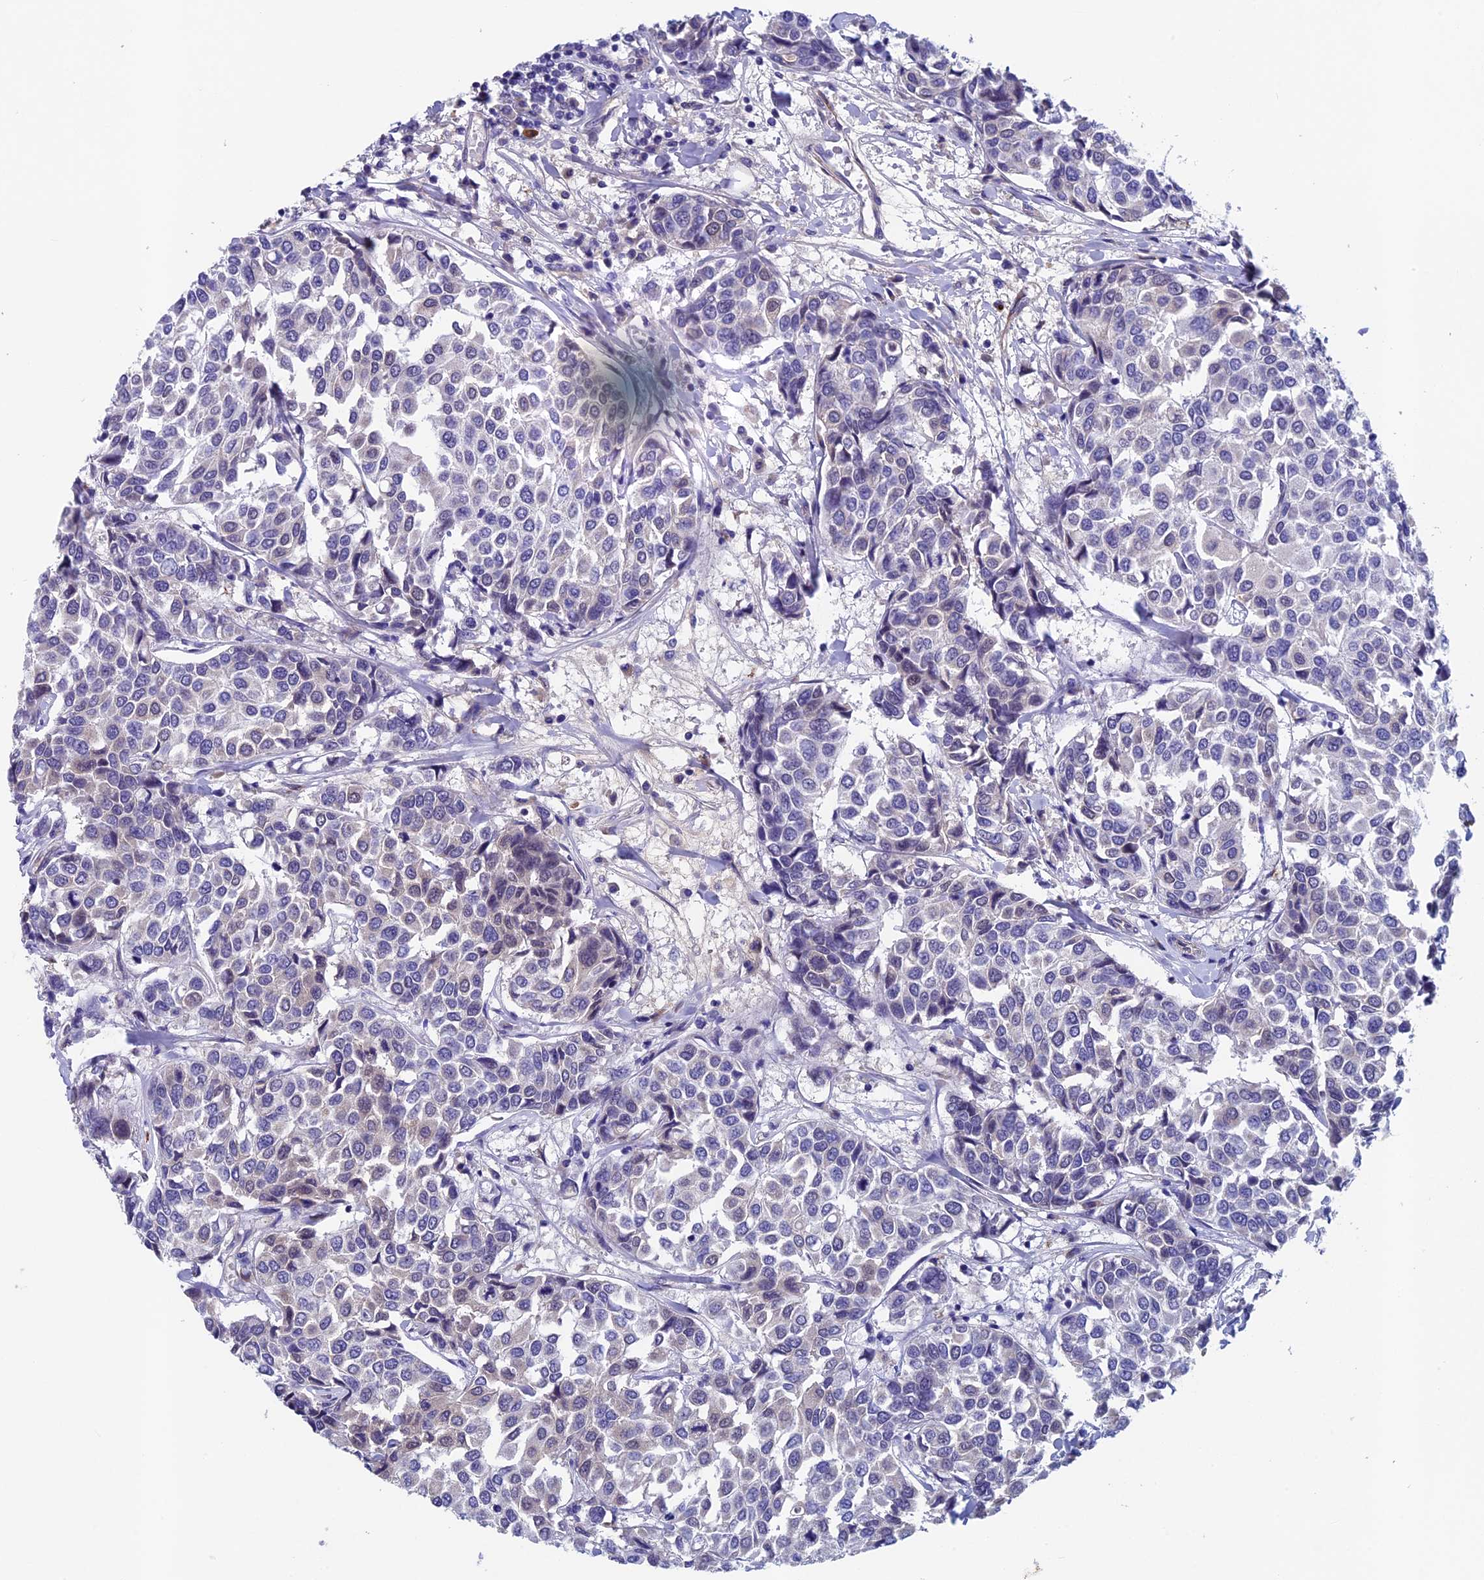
{"staining": {"intensity": "negative", "quantity": "none", "location": "none"}, "tissue": "breast cancer", "cell_type": "Tumor cells", "image_type": "cancer", "snomed": [{"axis": "morphology", "description": "Duct carcinoma"}, {"axis": "topography", "description": "Breast"}], "caption": "Immunohistochemistry (IHC) histopathology image of human infiltrating ductal carcinoma (breast) stained for a protein (brown), which reveals no staining in tumor cells.", "gene": "INSYN1", "patient": {"sex": "female", "age": 55}}